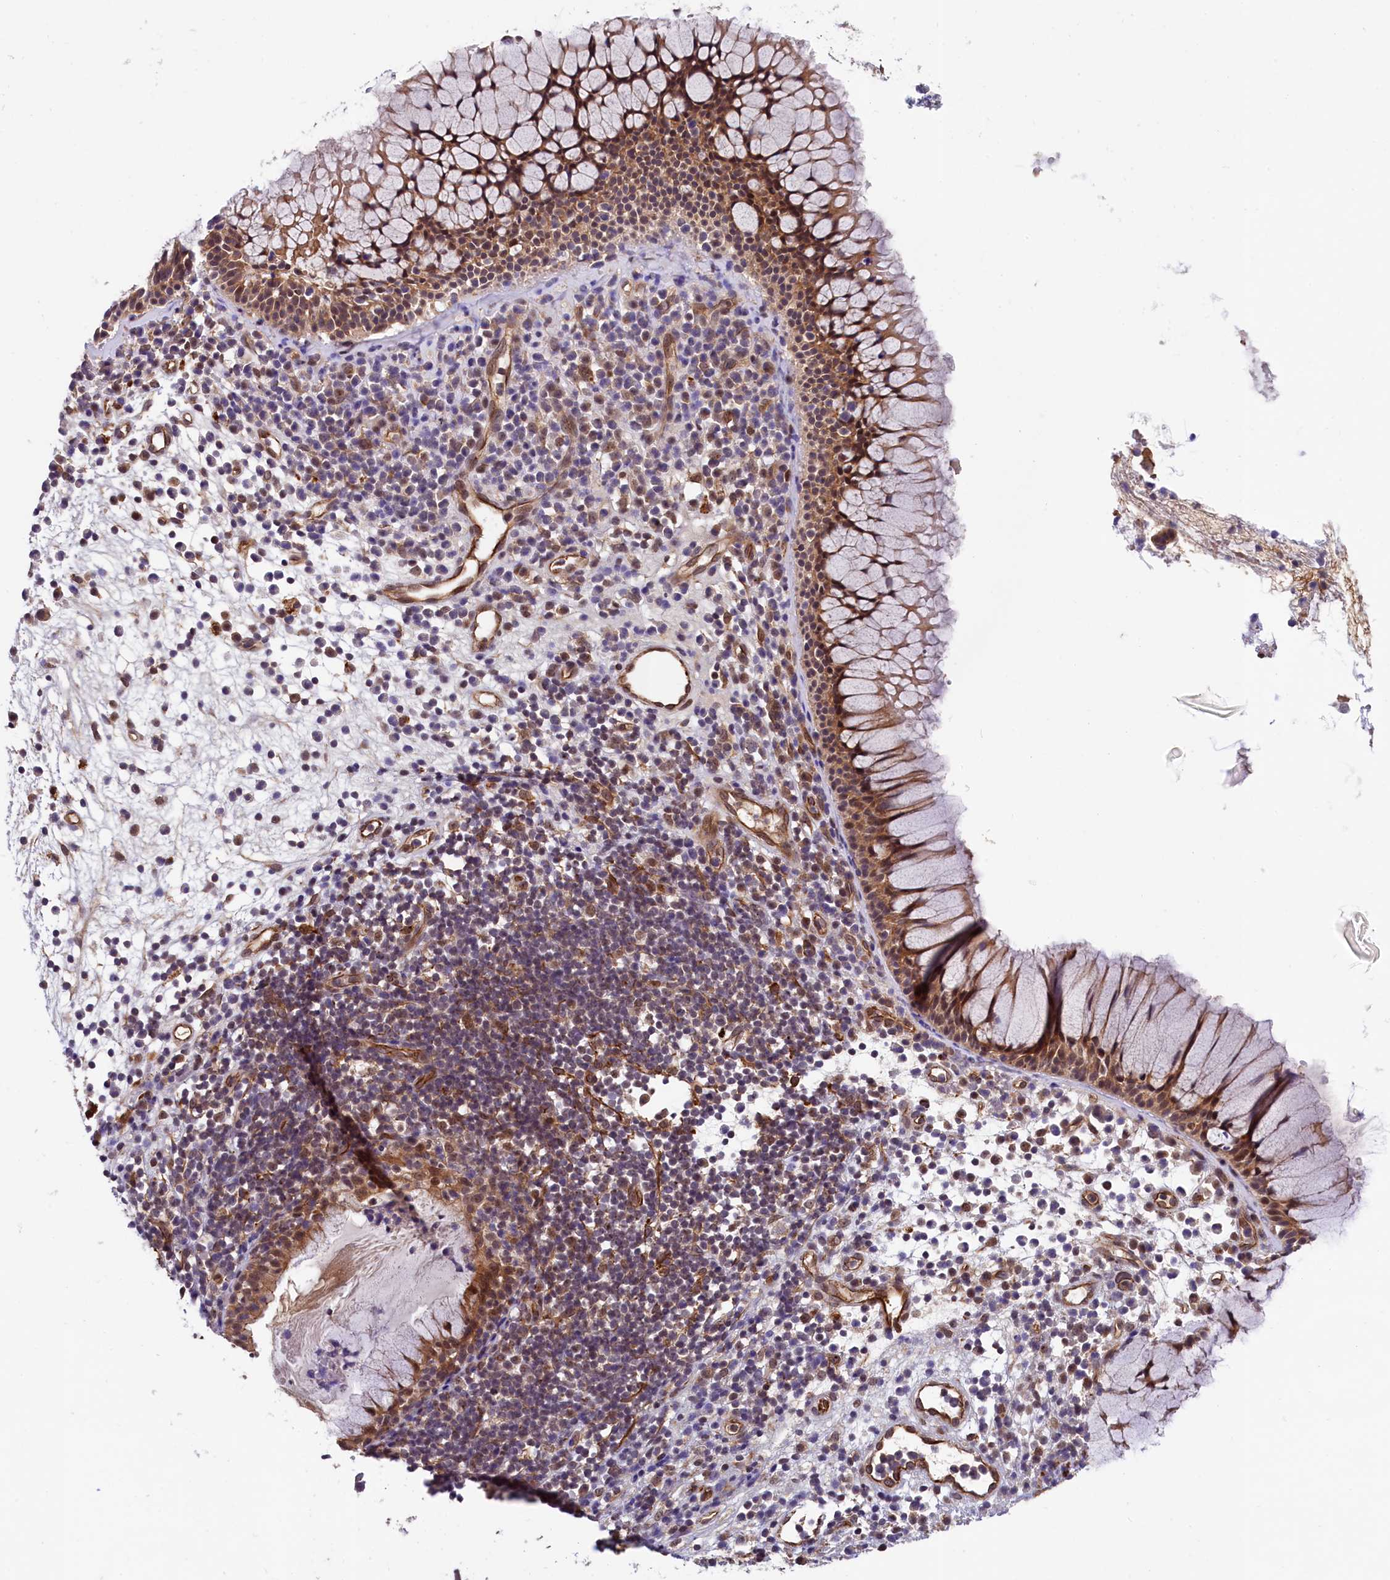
{"staining": {"intensity": "moderate", "quantity": ">75%", "location": "cytoplasmic/membranous"}, "tissue": "nasopharynx", "cell_type": "Respiratory epithelial cells", "image_type": "normal", "snomed": [{"axis": "morphology", "description": "Normal tissue, NOS"}, {"axis": "morphology", "description": "Inflammation, NOS"}, {"axis": "topography", "description": "Nasopharynx"}], "caption": "Benign nasopharynx shows moderate cytoplasmic/membranous expression in approximately >75% of respiratory epithelial cells, visualized by immunohistochemistry.", "gene": "ARL14EP", "patient": {"sex": "male", "age": 70}}